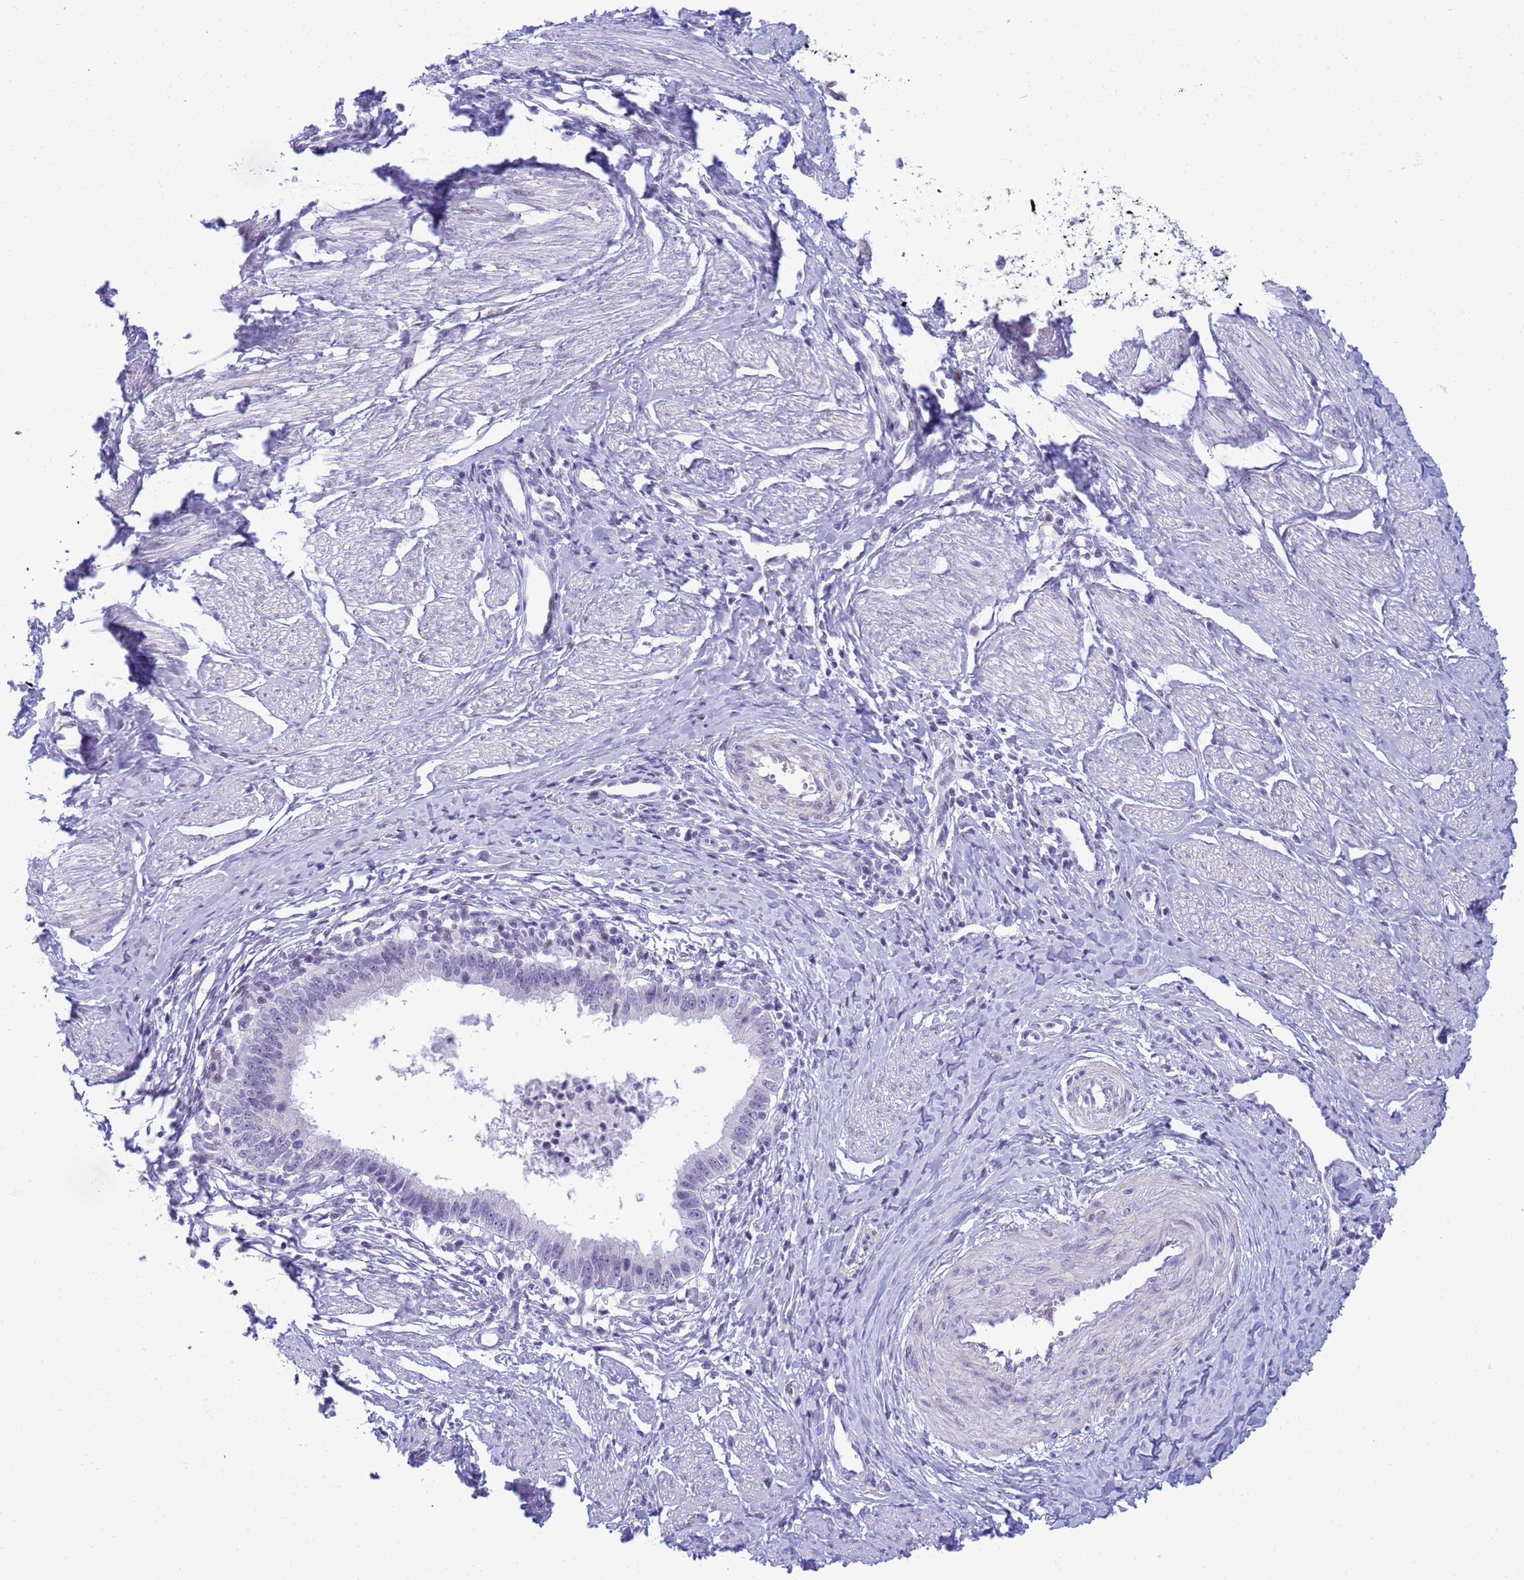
{"staining": {"intensity": "negative", "quantity": "none", "location": "none"}, "tissue": "cervical cancer", "cell_type": "Tumor cells", "image_type": "cancer", "snomed": [{"axis": "morphology", "description": "Adenocarcinoma, NOS"}, {"axis": "topography", "description": "Cervix"}], "caption": "Immunohistochemical staining of human cervical adenocarcinoma displays no significant staining in tumor cells.", "gene": "SNX20", "patient": {"sex": "female", "age": 36}}